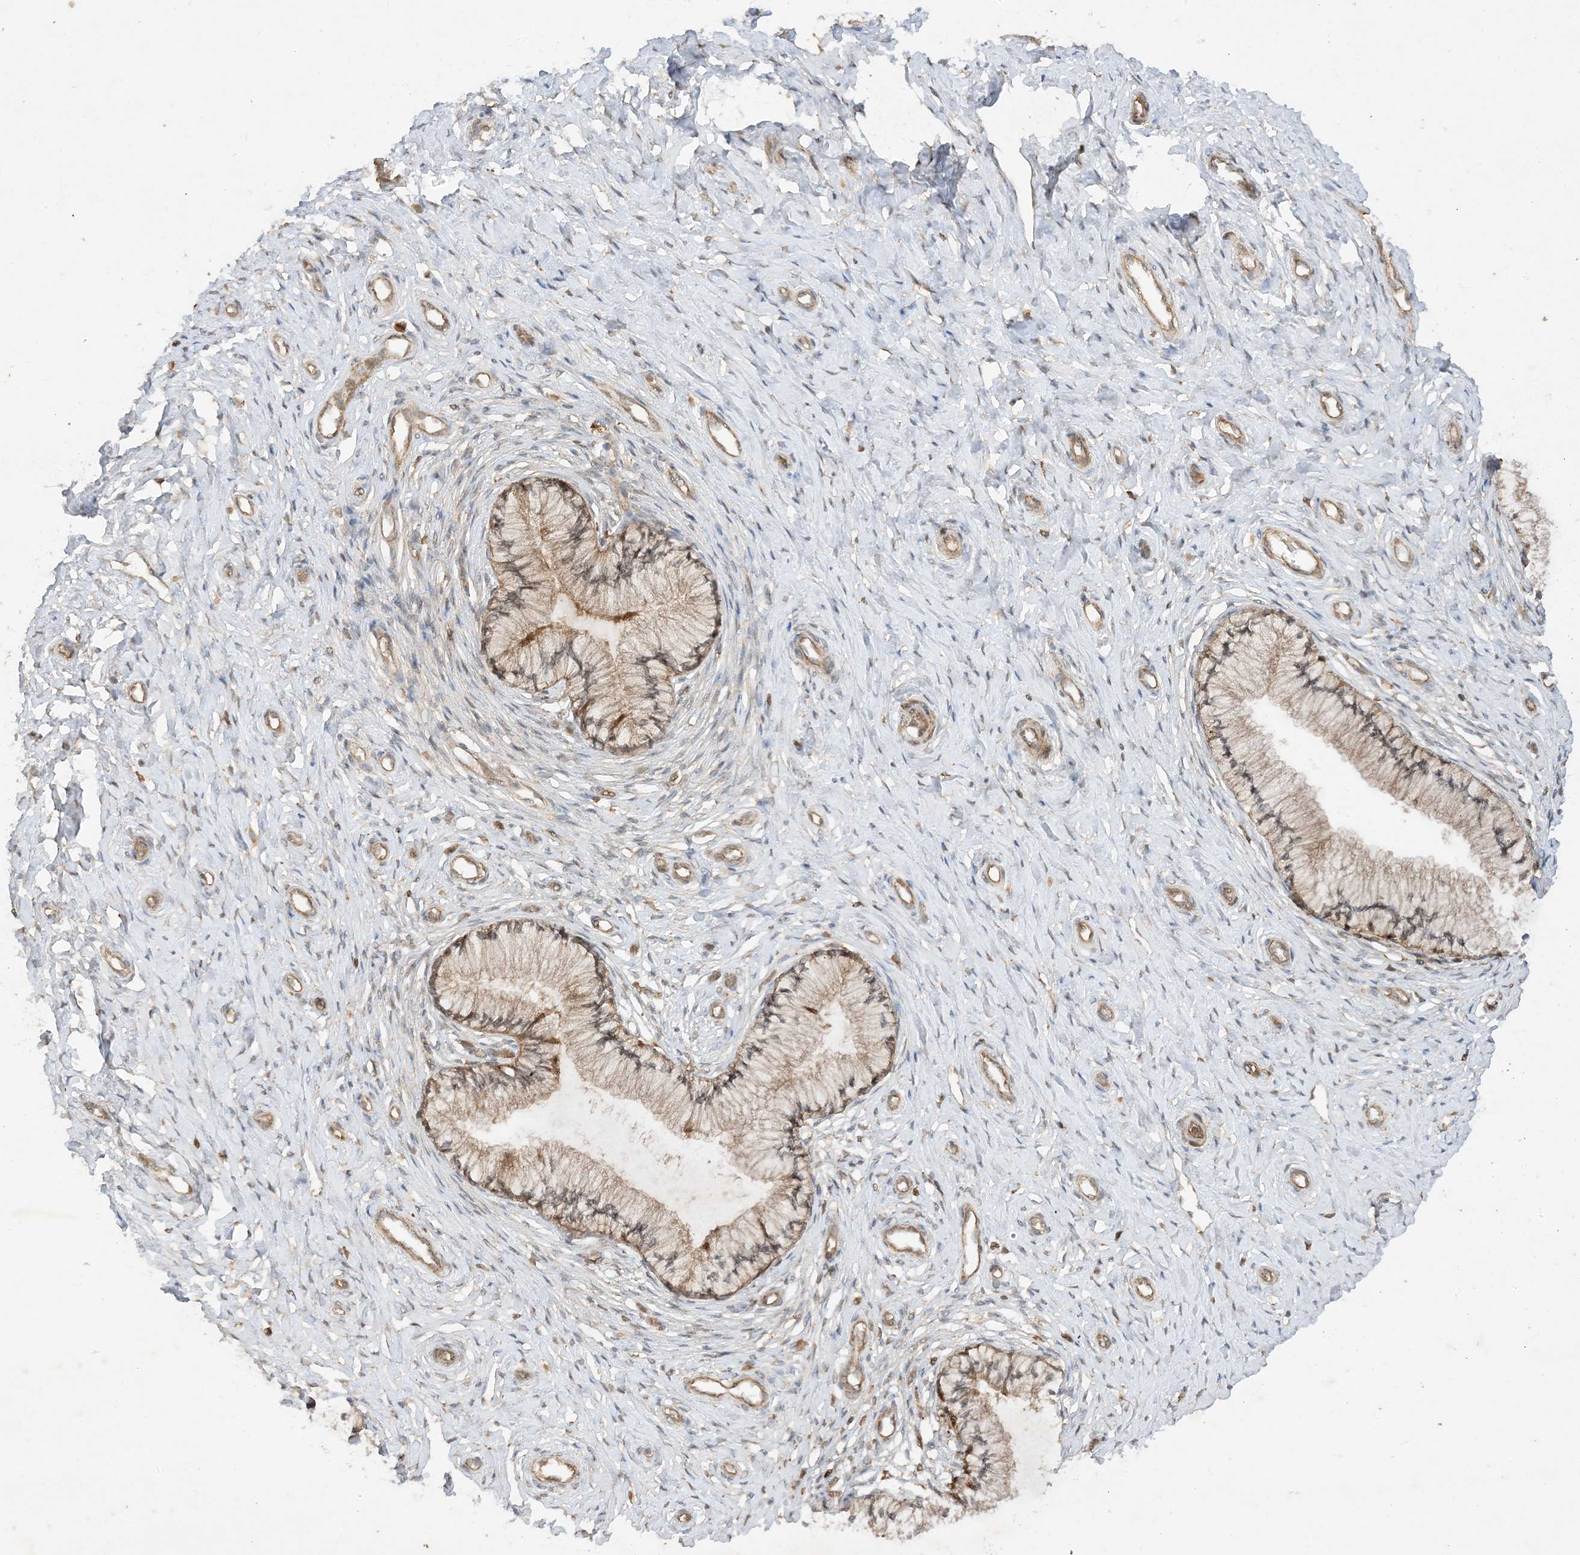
{"staining": {"intensity": "weak", "quantity": ">75%", "location": "cytoplasmic/membranous"}, "tissue": "cervix", "cell_type": "Glandular cells", "image_type": "normal", "snomed": [{"axis": "morphology", "description": "Normal tissue, NOS"}, {"axis": "topography", "description": "Cervix"}], "caption": "The micrograph shows staining of benign cervix, revealing weak cytoplasmic/membranous protein expression (brown color) within glandular cells.", "gene": "XRN1", "patient": {"sex": "female", "age": 36}}